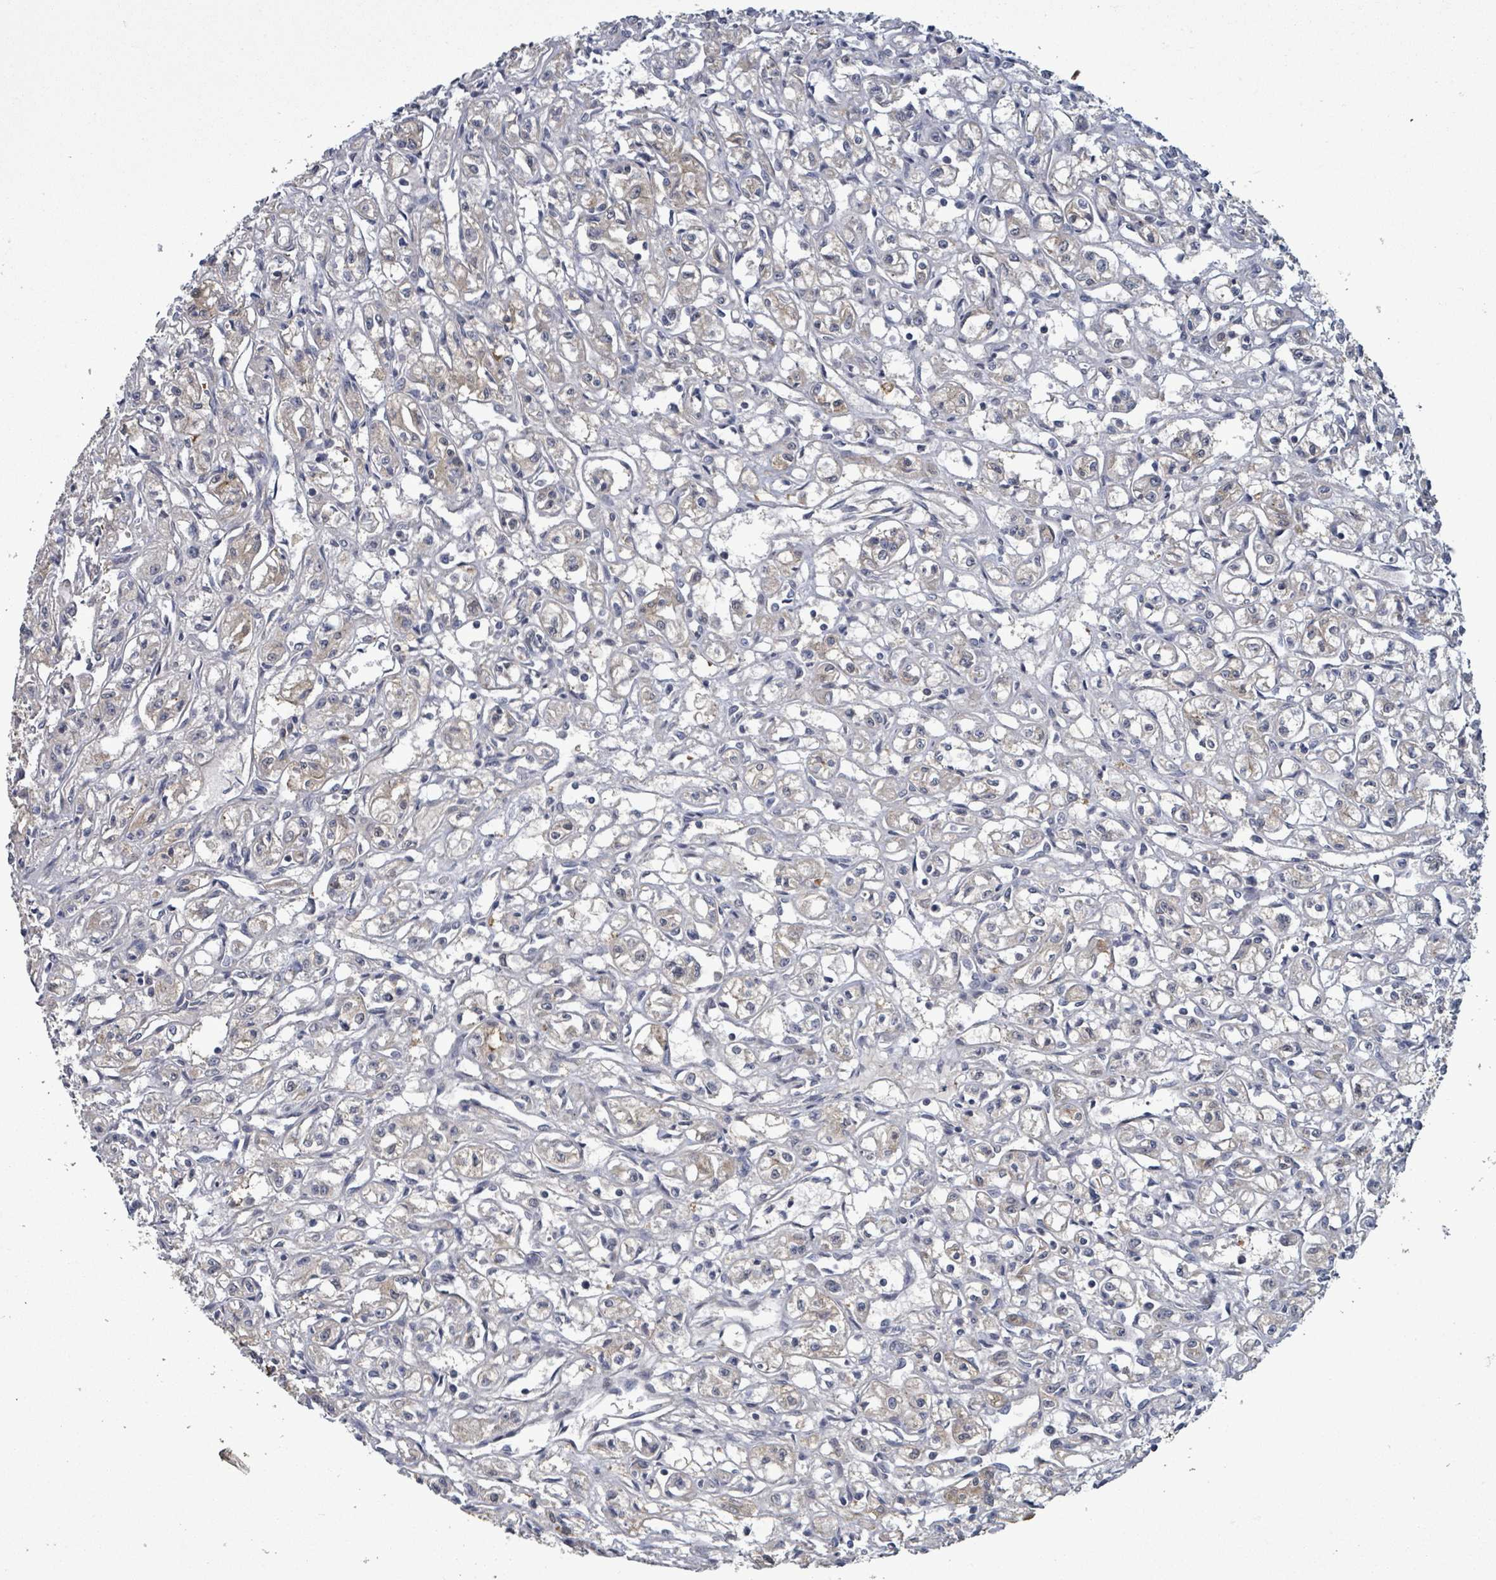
{"staining": {"intensity": "negative", "quantity": "none", "location": "none"}, "tissue": "renal cancer", "cell_type": "Tumor cells", "image_type": "cancer", "snomed": [{"axis": "morphology", "description": "Adenocarcinoma, NOS"}, {"axis": "topography", "description": "Kidney"}], "caption": "Immunohistochemical staining of human adenocarcinoma (renal) demonstrates no significant staining in tumor cells.", "gene": "AMMECR1", "patient": {"sex": "male", "age": 56}}